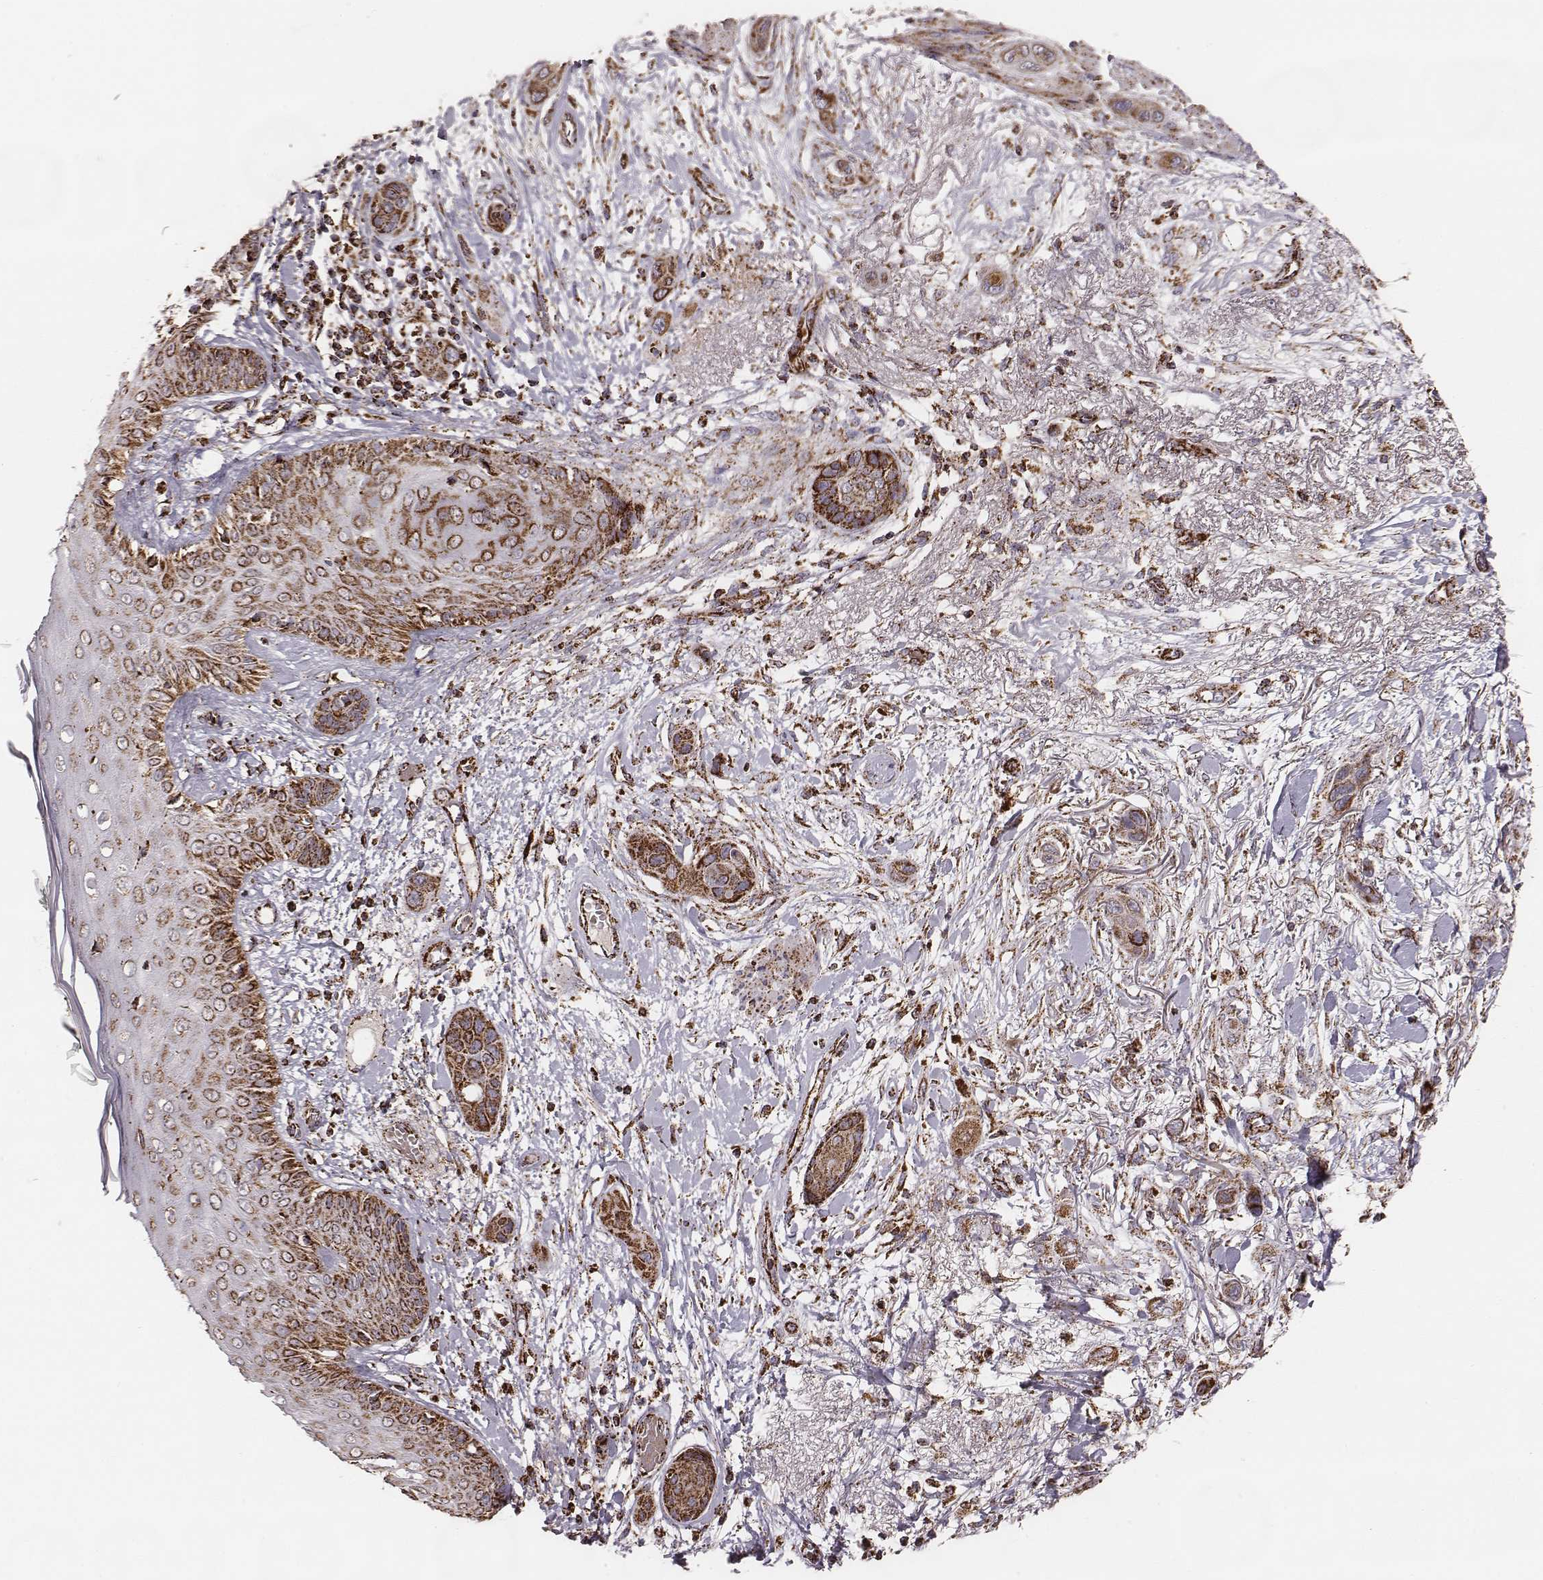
{"staining": {"intensity": "strong", "quantity": ">75%", "location": "cytoplasmic/membranous"}, "tissue": "skin cancer", "cell_type": "Tumor cells", "image_type": "cancer", "snomed": [{"axis": "morphology", "description": "Squamous cell carcinoma, NOS"}, {"axis": "topography", "description": "Skin"}], "caption": "Skin cancer stained for a protein exhibits strong cytoplasmic/membranous positivity in tumor cells.", "gene": "TUFM", "patient": {"sex": "male", "age": 79}}